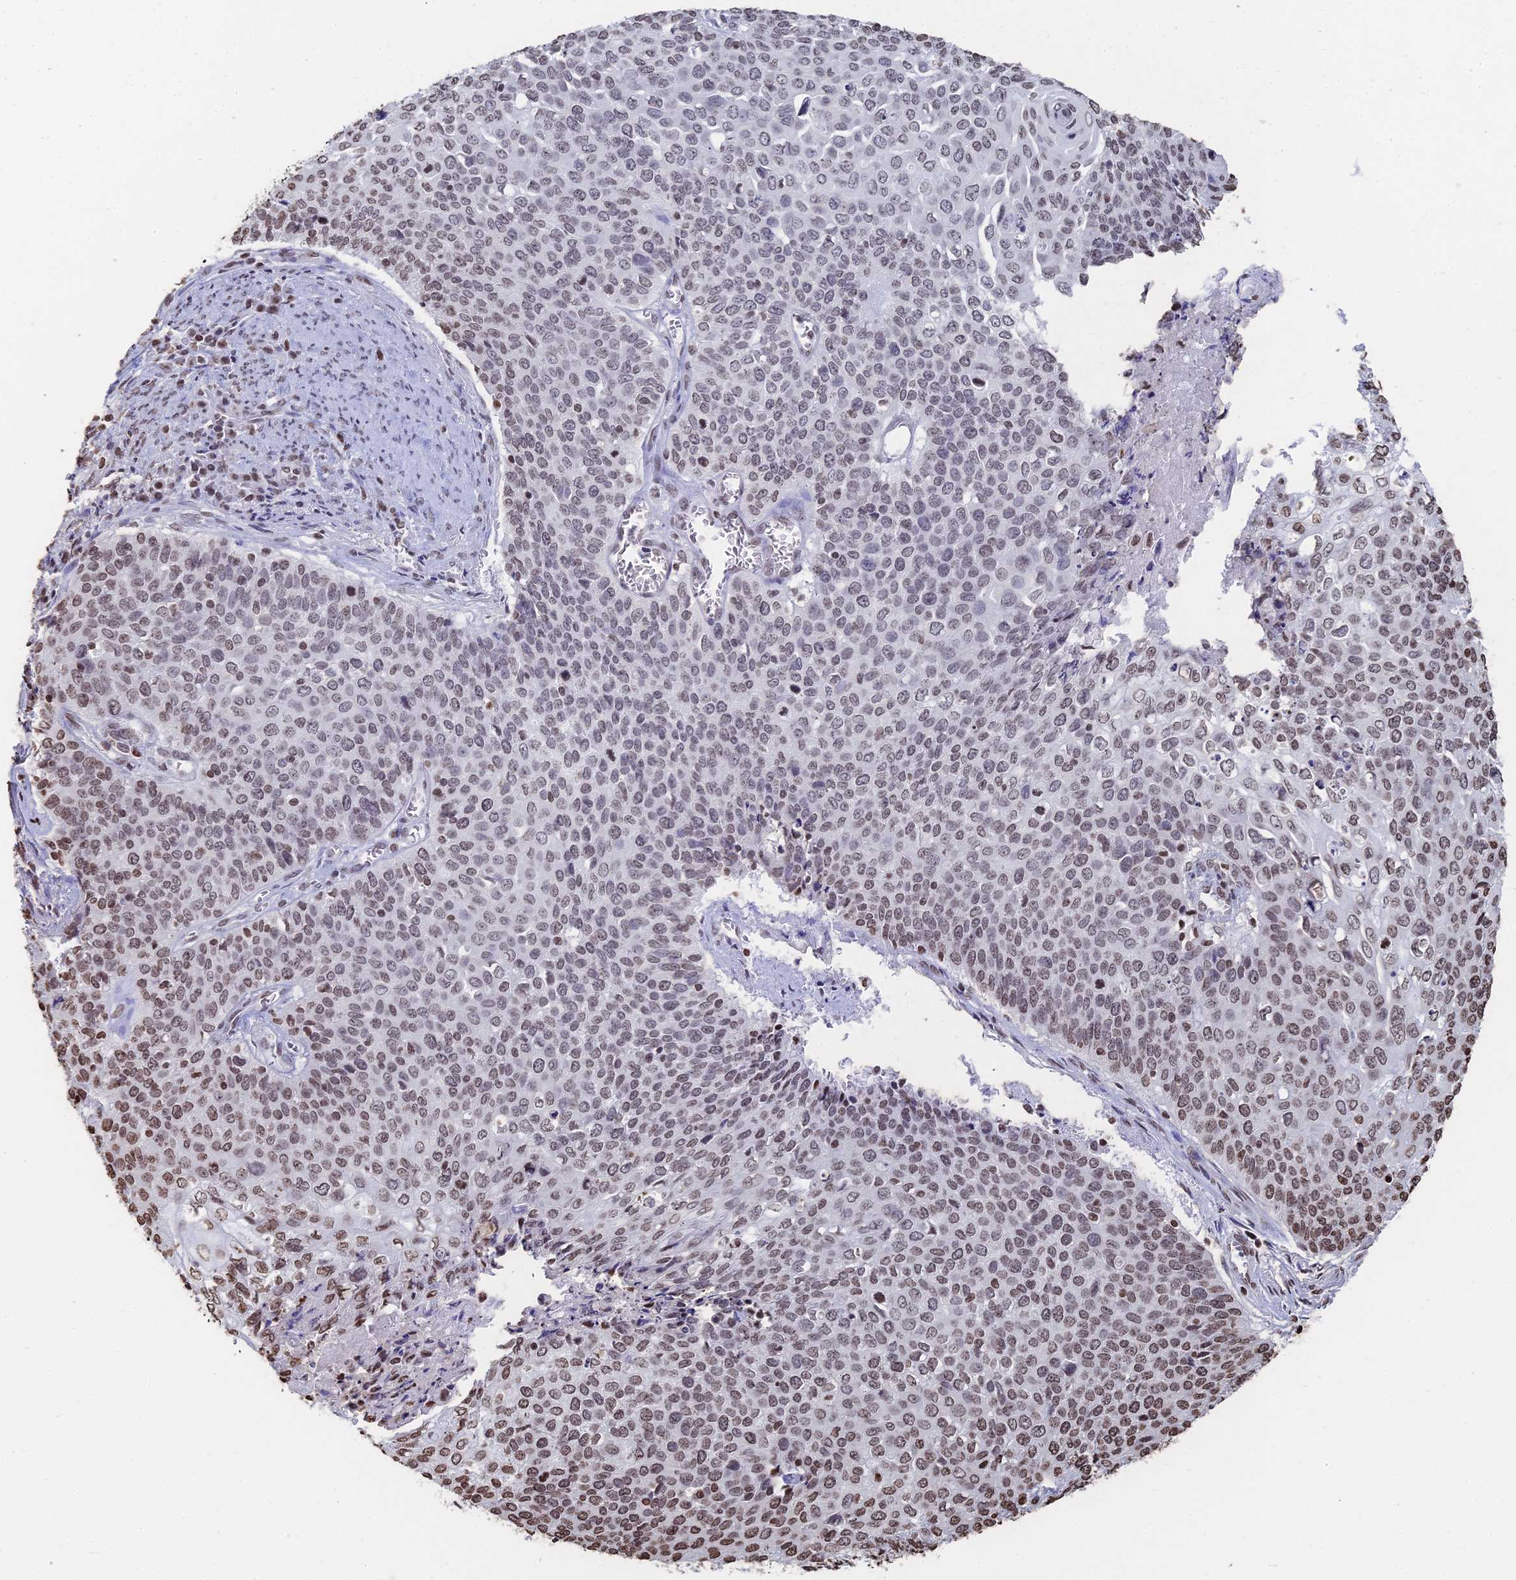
{"staining": {"intensity": "weak", "quantity": ">75%", "location": "nuclear"}, "tissue": "cervical cancer", "cell_type": "Tumor cells", "image_type": "cancer", "snomed": [{"axis": "morphology", "description": "Squamous cell carcinoma, NOS"}, {"axis": "topography", "description": "Cervix"}], "caption": "Immunohistochemical staining of squamous cell carcinoma (cervical) shows weak nuclear protein expression in approximately >75% of tumor cells.", "gene": "GBP3", "patient": {"sex": "female", "age": 39}}